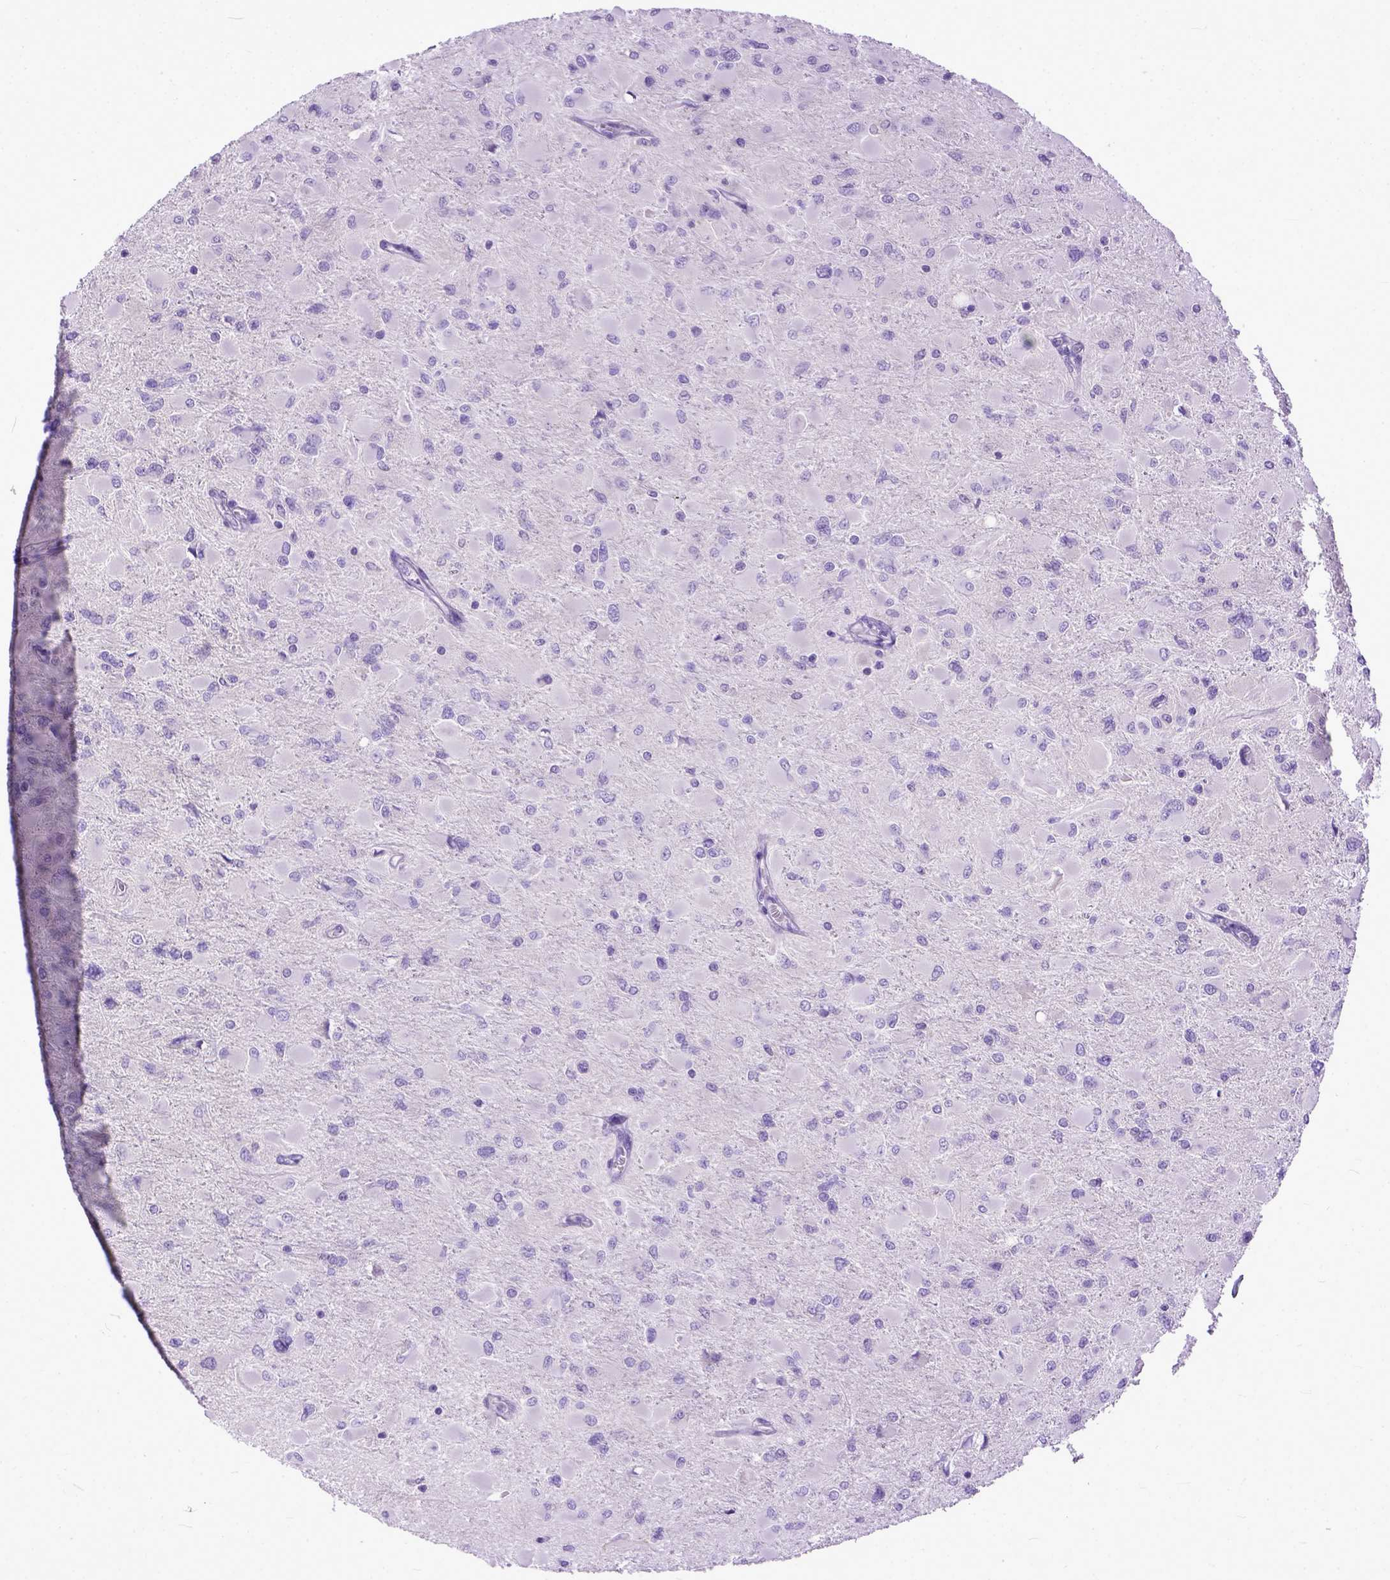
{"staining": {"intensity": "negative", "quantity": "none", "location": "none"}, "tissue": "glioma", "cell_type": "Tumor cells", "image_type": "cancer", "snomed": [{"axis": "morphology", "description": "Glioma, malignant, High grade"}, {"axis": "topography", "description": "Cerebral cortex"}], "caption": "This is an immunohistochemistry (IHC) image of malignant glioma (high-grade). There is no expression in tumor cells.", "gene": "PLK5", "patient": {"sex": "female", "age": 36}}